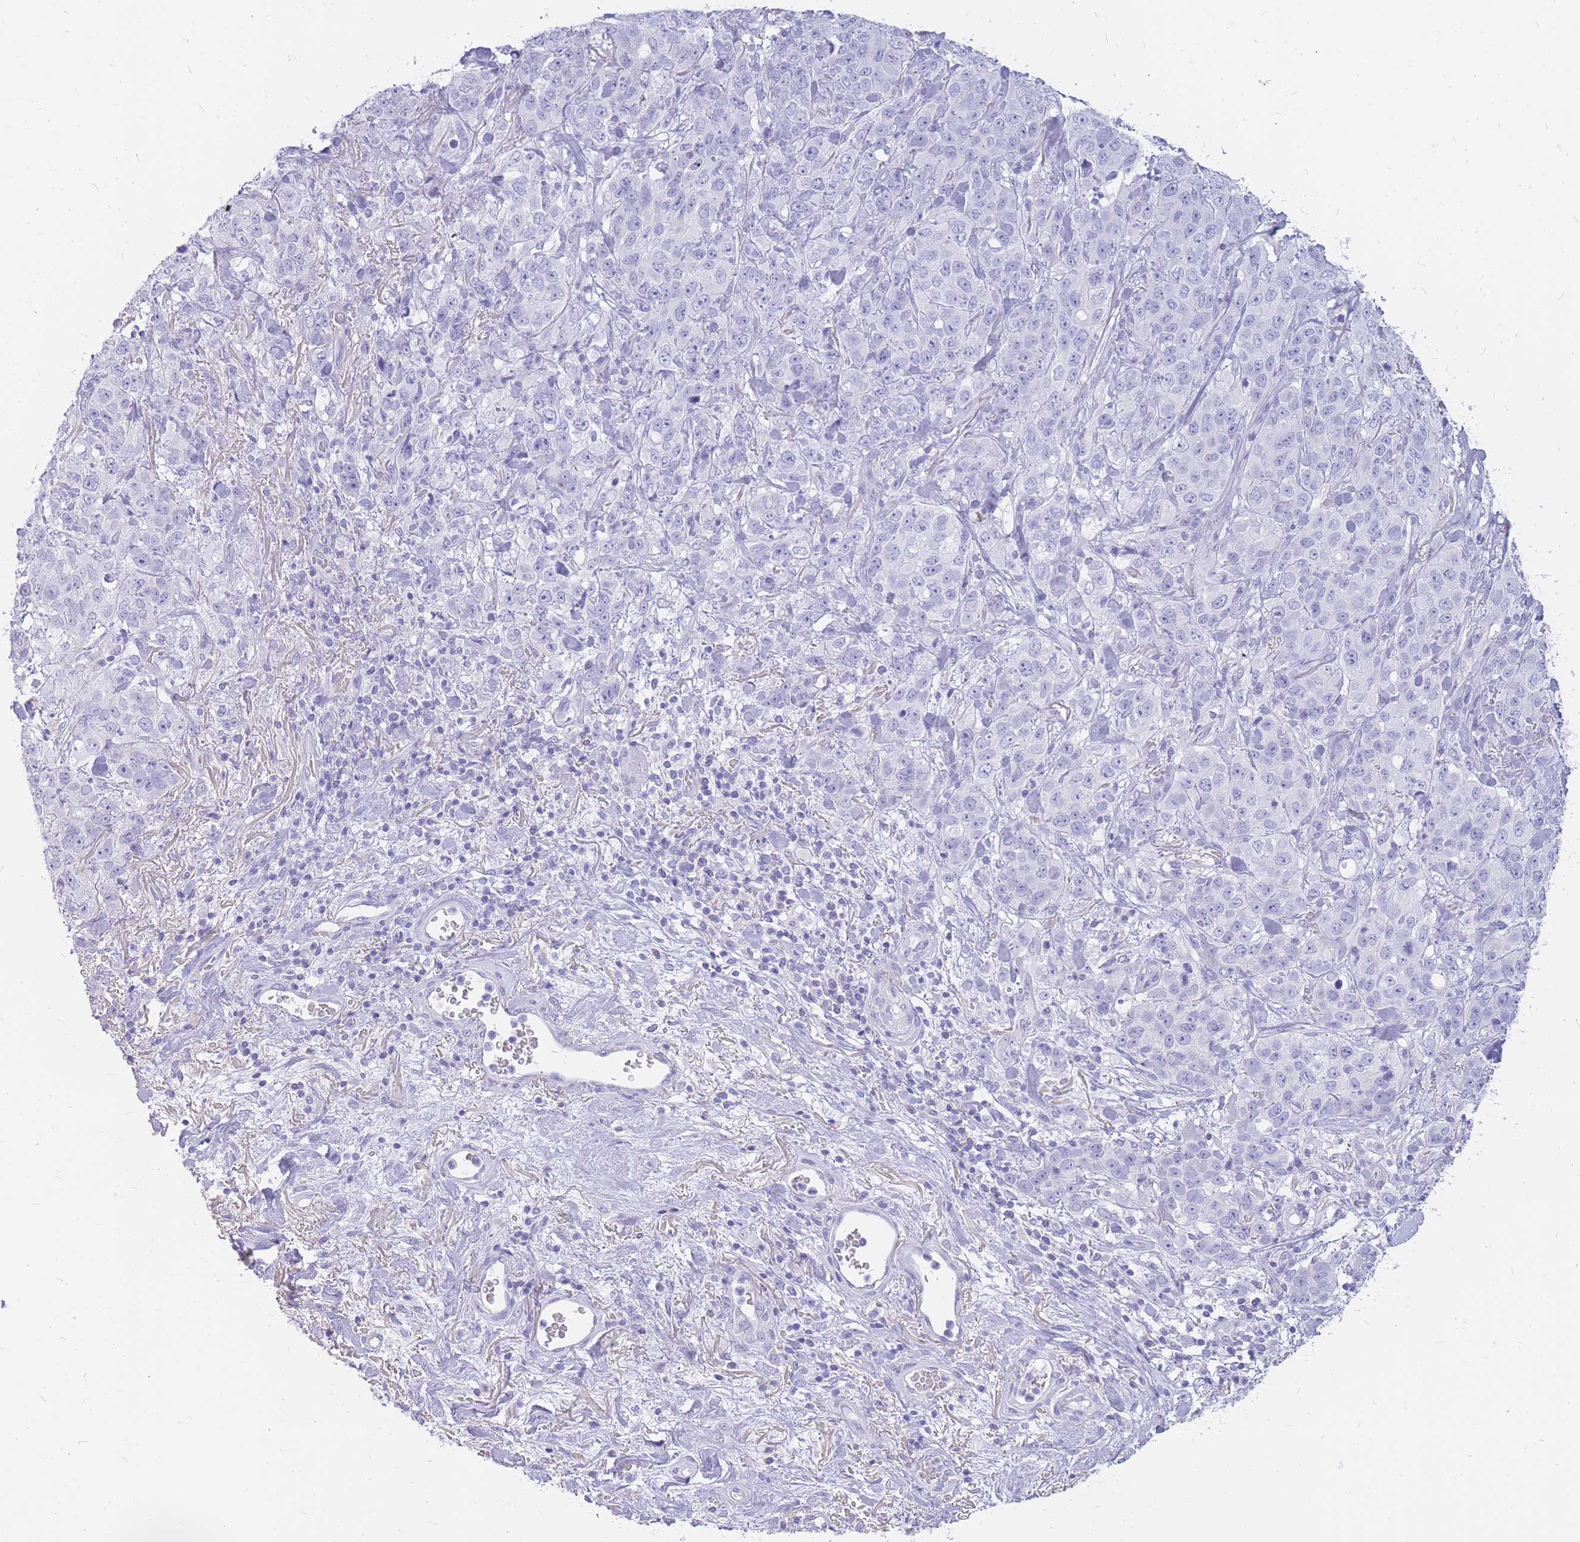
{"staining": {"intensity": "negative", "quantity": "none", "location": "none"}, "tissue": "stomach cancer", "cell_type": "Tumor cells", "image_type": "cancer", "snomed": [{"axis": "morphology", "description": "Adenocarcinoma, NOS"}, {"axis": "topography", "description": "Stomach"}], "caption": "This is a photomicrograph of immunohistochemistry (IHC) staining of adenocarcinoma (stomach), which shows no positivity in tumor cells.", "gene": "INS", "patient": {"sex": "male", "age": 48}}